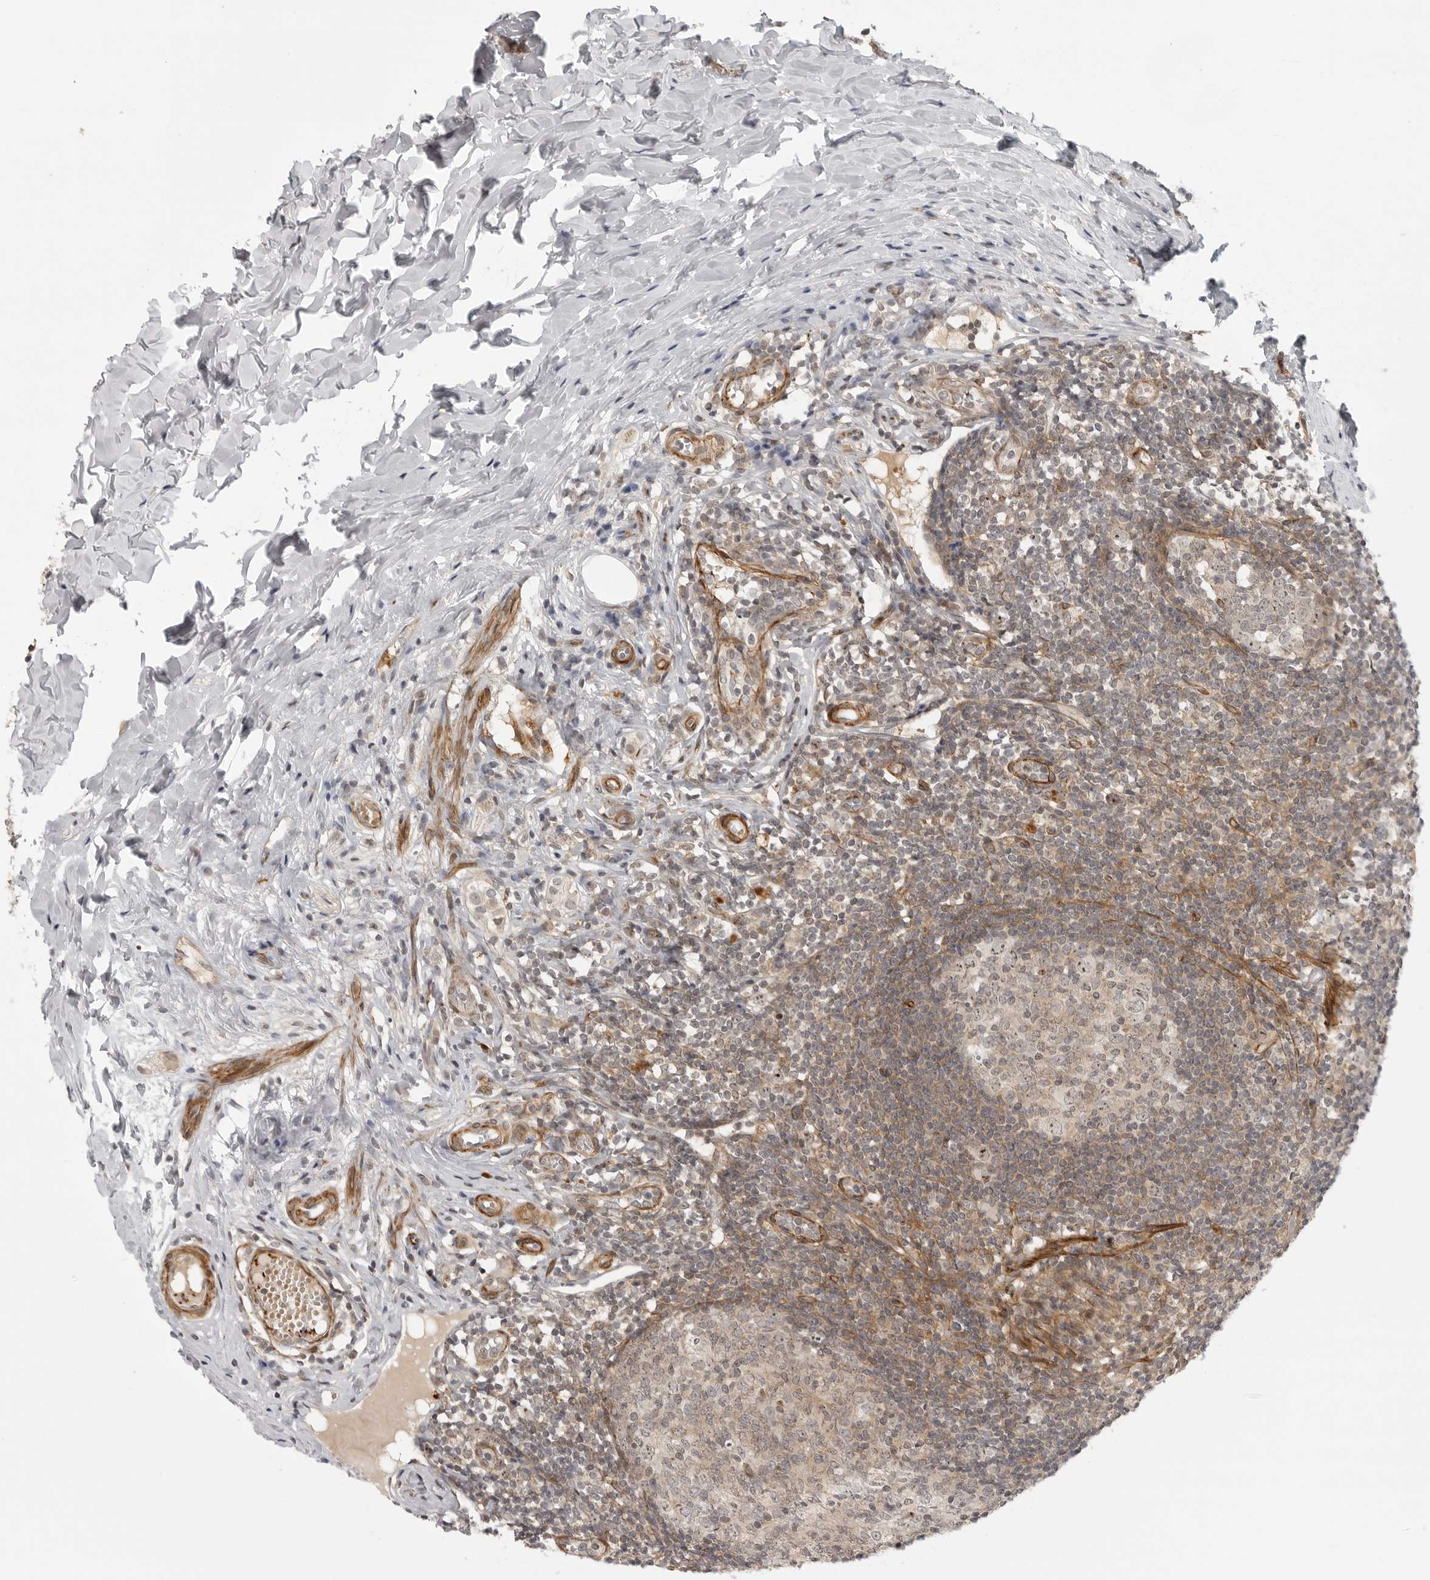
{"staining": {"intensity": "weak", "quantity": "25%-75%", "location": "nuclear"}, "tissue": "appendix", "cell_type": "Glandular cells", "image_type": "normal", "snomed": [{"axis": "morphology", "description": "Normal tissue, NOS"}, {"axis": "topography", "description": "Appendix"}], "caption": "Human appendix stained with a brown dye reveals weak nuclear positive staining in approximately 25%-75% of glandular cells.", "gene": "TUT4", "patient": {"sex": "female", "age": 20}}